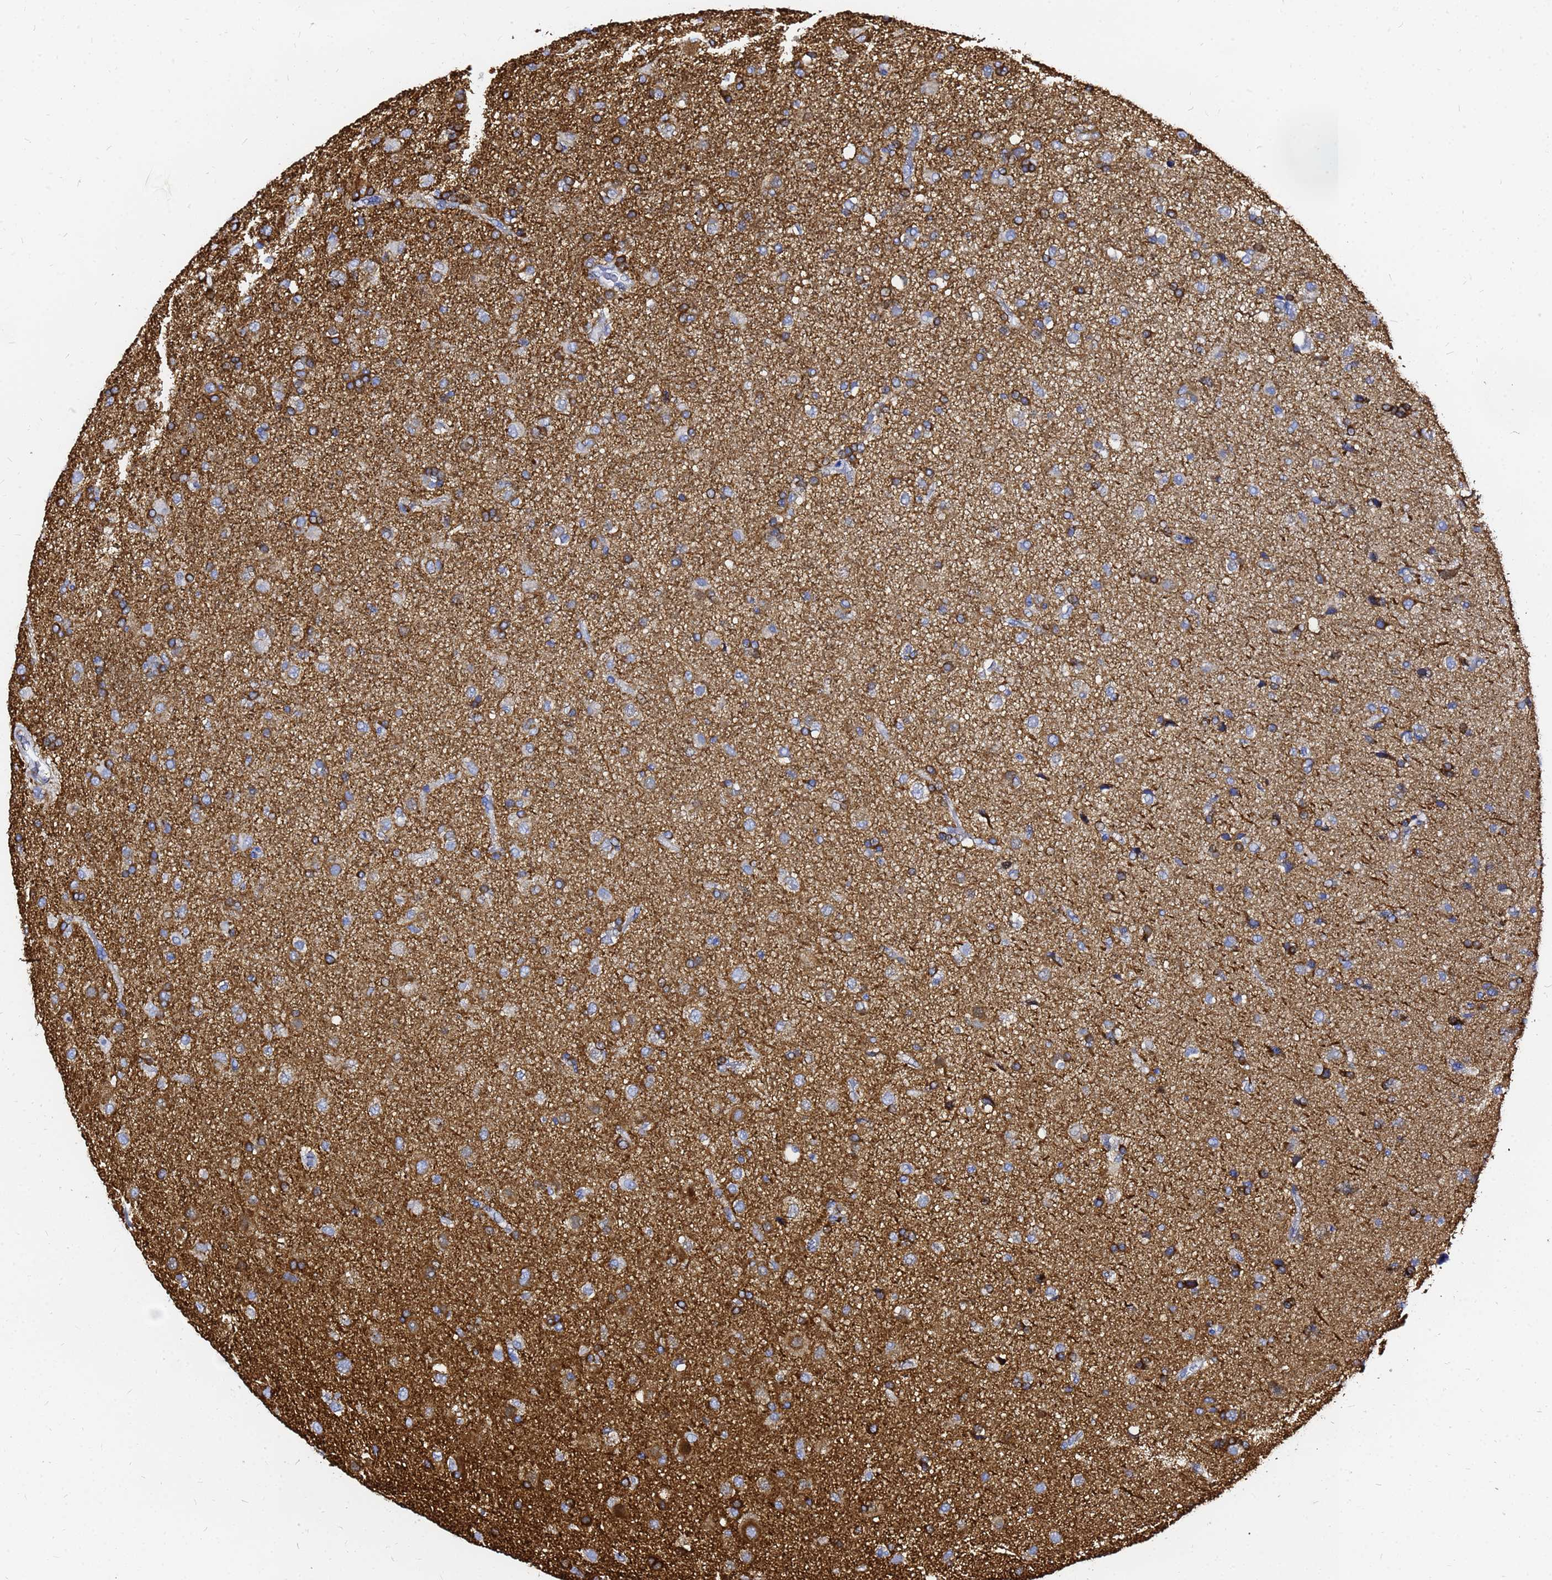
{"staining": {"intensity": "moderate", "quantity": "<25%", "location": "cytoplasmic/membranous"}, "tissue": "glioma", "cell_type": "Tumor cells", "image_type": "cancer", "snomed": [{"axis": "morphology", "description": "Glioma, malignant, Low grade"}, {"axis": "topography", "description": "Brain"}], "caption": "An image of low-grade glioma (malignant) stained for a protein exhibits moderate cytoplasmic/membranous brown staining in tumor cells. The staining was performed using DAB to visualize the protein expression in brown, while the nuclei were stained in blue with hematoxylin (Magnification: 20x).", "gene": "TUBA8", "patient": {"sex": "male", "age": 65}}